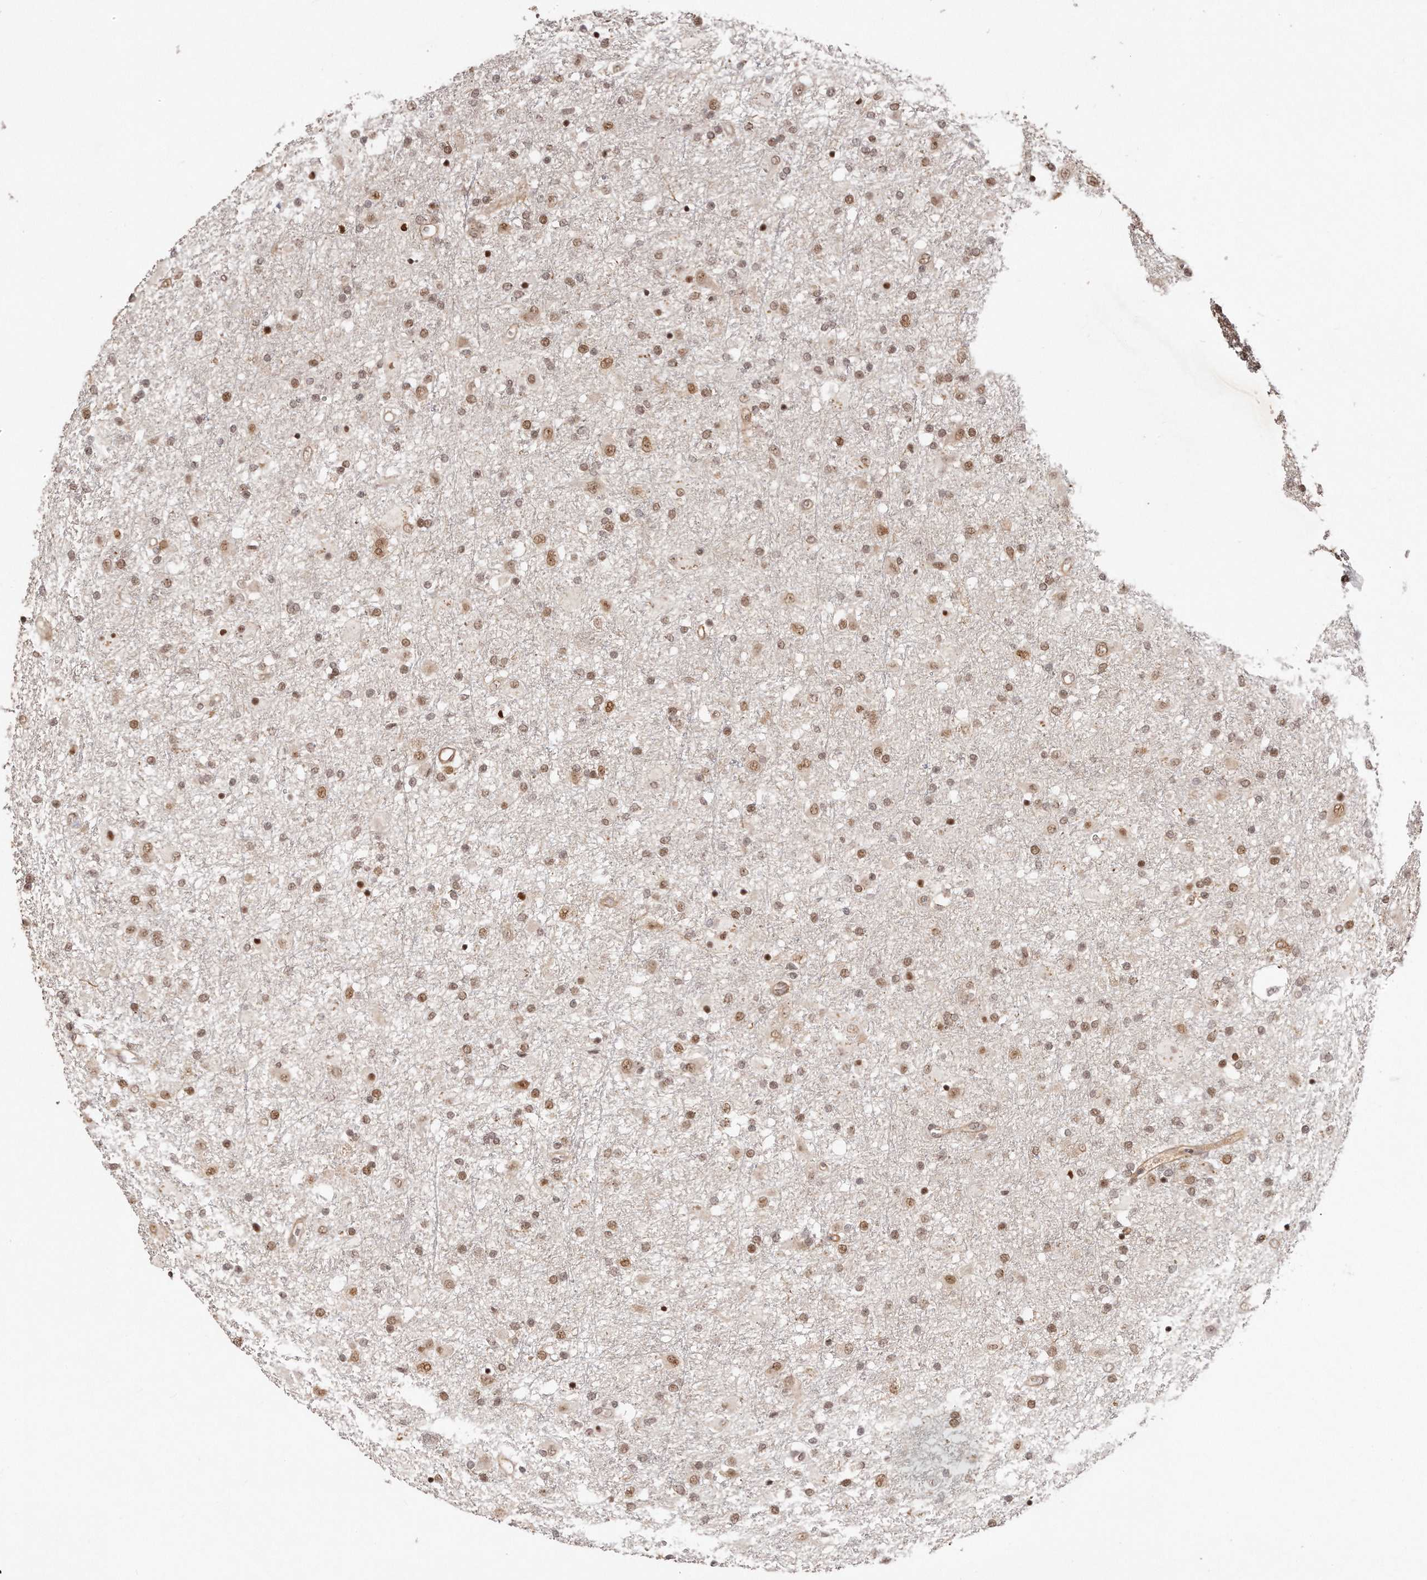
{"staining": {"intensity": "moderate", "quantity": ">75%", "location": "nuclear"}, "tissue": "glioma", "cell_type": "Tumor cells", "image_type": "cancer", "snomed": [{"axis": "morphology", "description": "Glioma, malignant, Low grade"}, {"axis": "topography", "description": "Brain"}], "caption": "DAB (3,3'-diaminobenzidine) immunohistochemical staining of low-grade glioma (malignant) reveals moderate nuclear protein expression in about >75% of tumor cells.", "gene": "SOX4", "patient": {"sex": "male", "age": 65}}